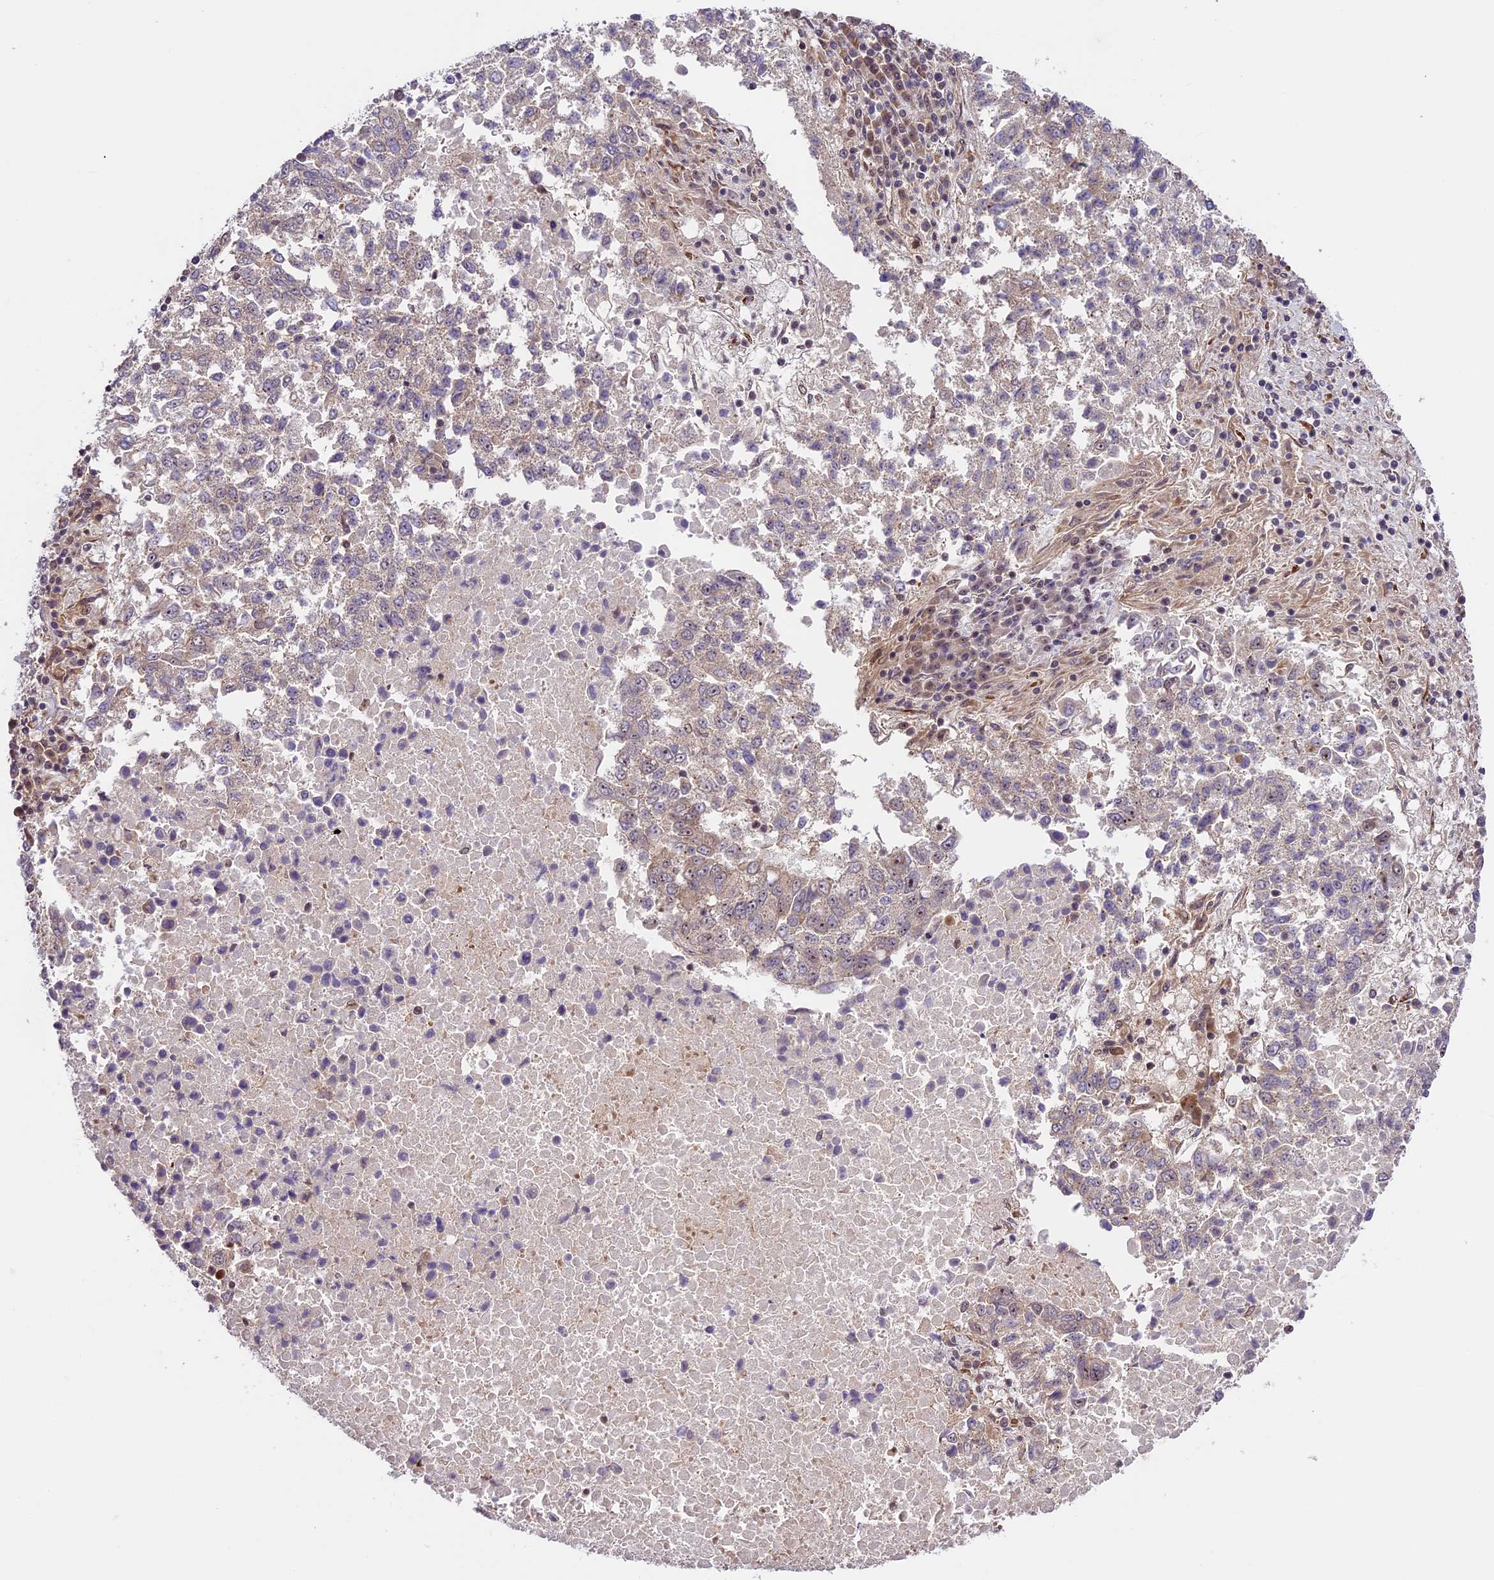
{"staining": {"intensity": "negative", "quantity": "none", "location": "none"}, "tissue": "lung cancer", "cell_type": "Tumor cells", "image_type": "cancer", "snomed": [{"axis": "morphology", "description": "Squamous cell carcinoma, NOS"}, {"axis": "topography", "description": "Lung"}], "caption": "The micrograph reveals no significant staining in tumor cells of lung squamous cell carcinoma.", "gene": "DHX38", "patient": {"sex": "male", "age": 73}}